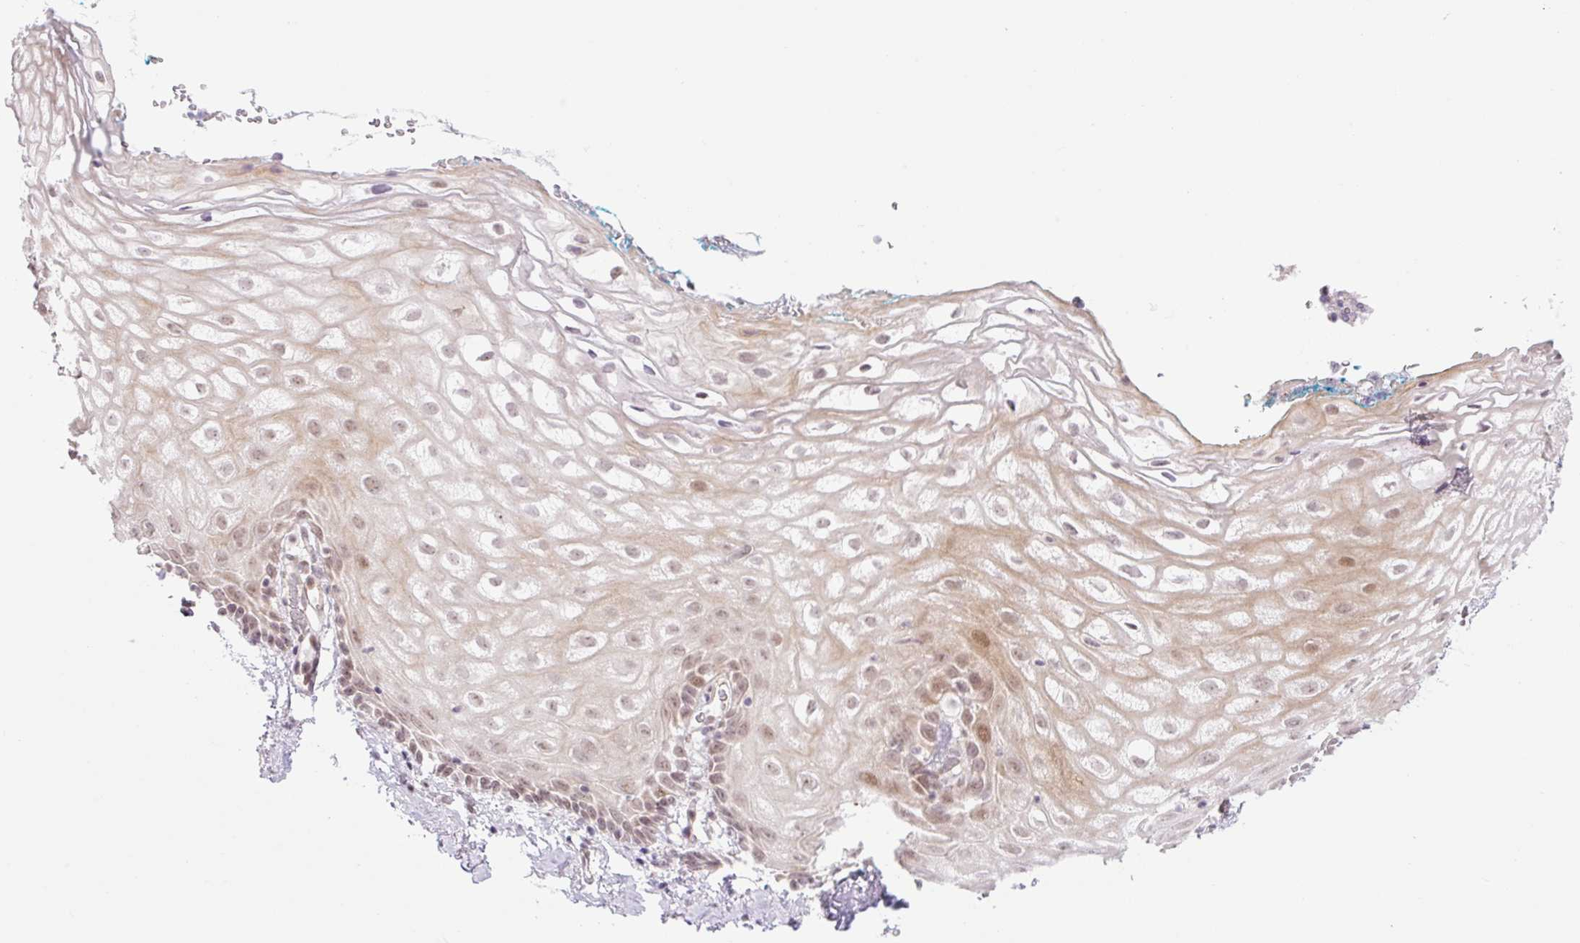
{"staining": {"intensity": "moderate", "quantity": "25%-75%", "location": "nuclear"}, "tissue": "vagina", "cell_type": "Squamous epithelial cells", "image_type": "normal", "snomed": [{"axis": "morphology", "description": "Normal tissue, NOS"}, {"axis": "morphology", "description": "Adenocarcinoma, NOS"}, {"axis": "topography", "description": "Rectum"}, {"axis": "topography", "description": "Vagina"}, {"axis": "topography", "description": "Peripheral nerve tissue"}], "caption": "Benign vagina demonstrates moderate nuclear positivity in approximately 25%-75% of squamous epithelial cells.", "gene": "ICE1", "patient": {"sex": "female", "age": 71}}